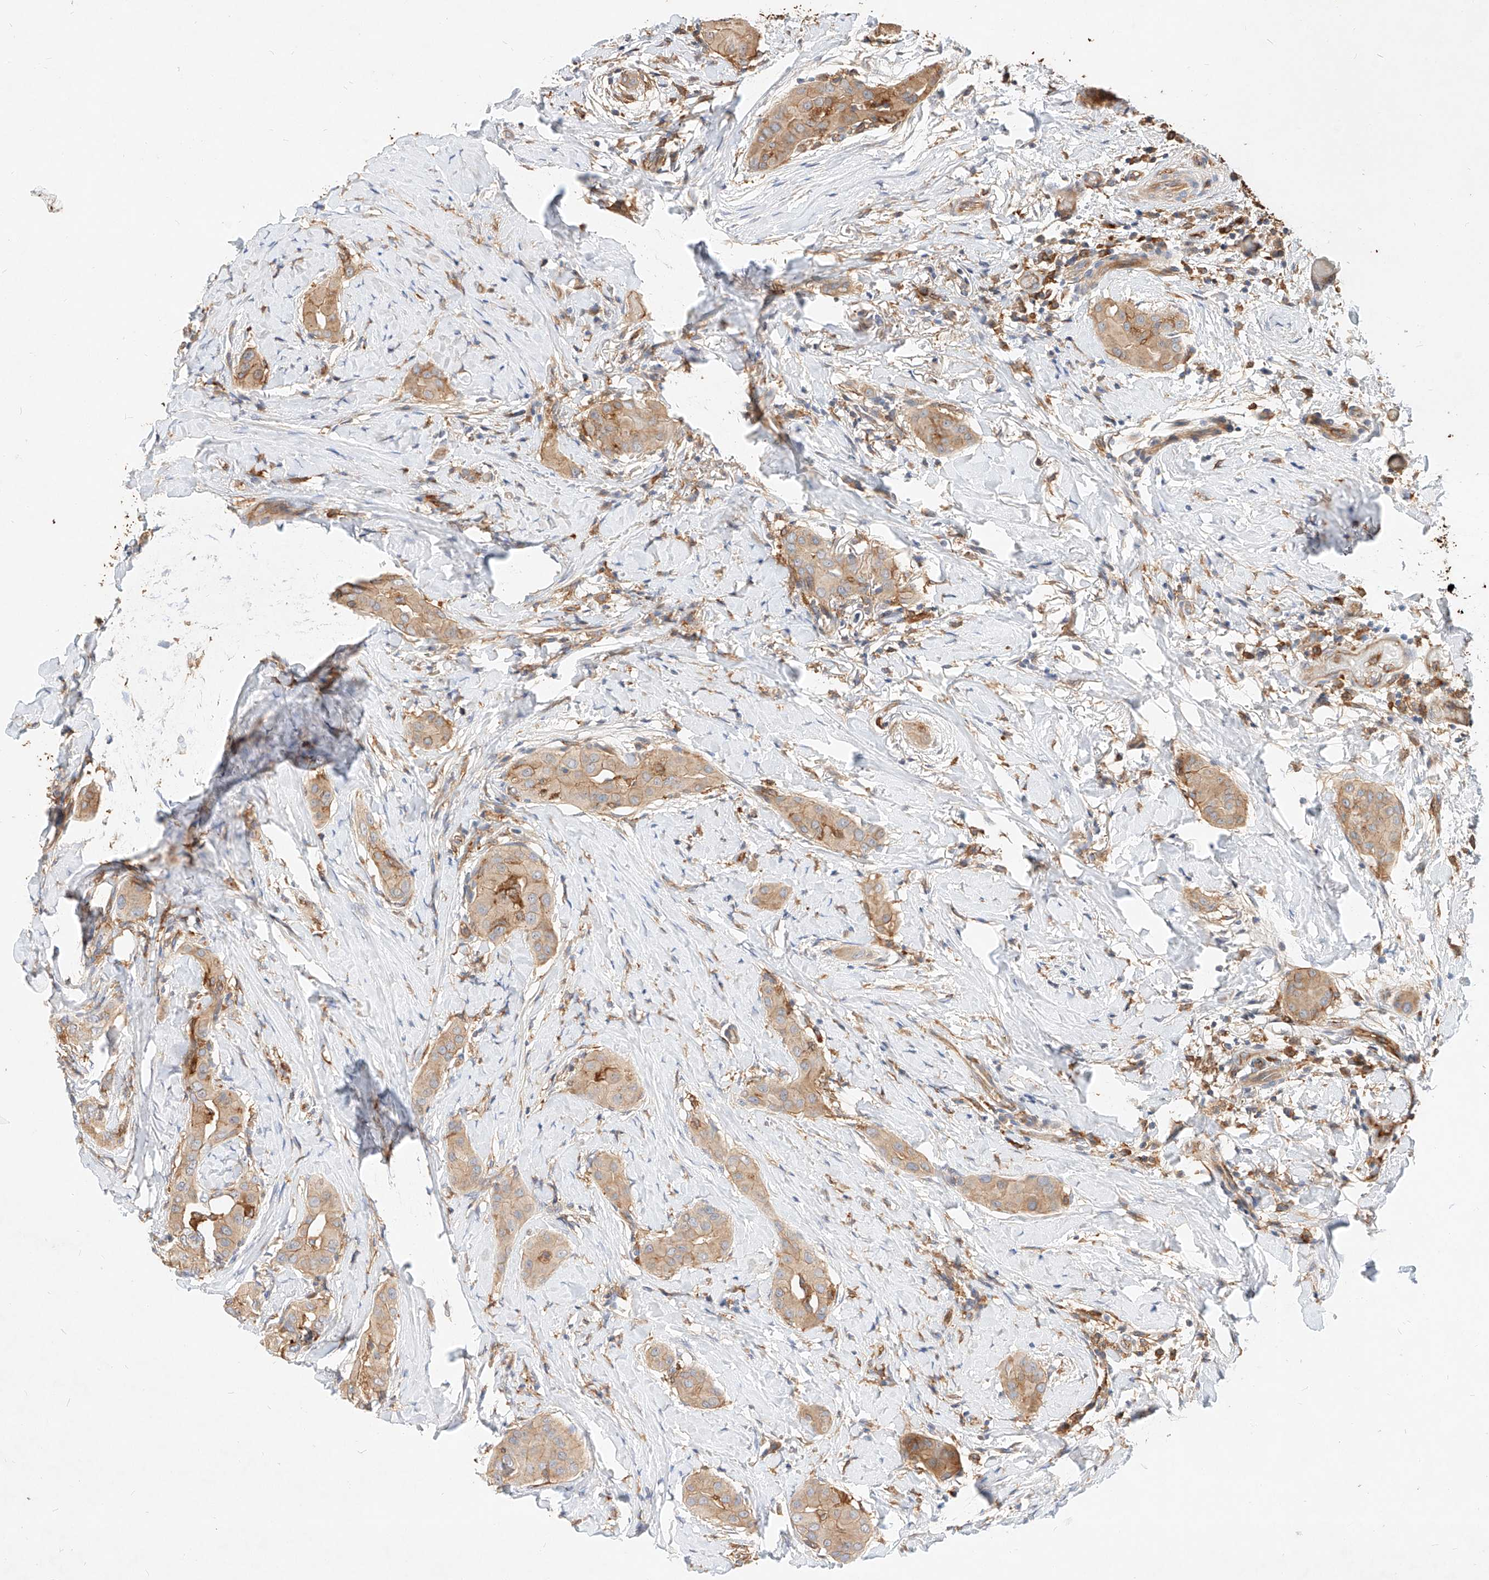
{"staining": {"intensity": "weak", "quantity": ">75%", "location": "cytoplasmic/membranous"}, "tissue": "thyroid cancer", "cell_type": "Tumor cells", "image_type": "cancer", "snomed": [{"axis": "morphology", "description": "Papillary adenocarcinoma, NOS"}, {"axis": "topography", "description": "Thyroid gland"}], "caption": "This is an image of IHC staining of thyroid papillary adenocarcinoma, which shows weak expression in the cytoplasmic/membranous of tumor cells.", "gene": "NFAM1", "patient": {"sex": "male", "age": 33}}